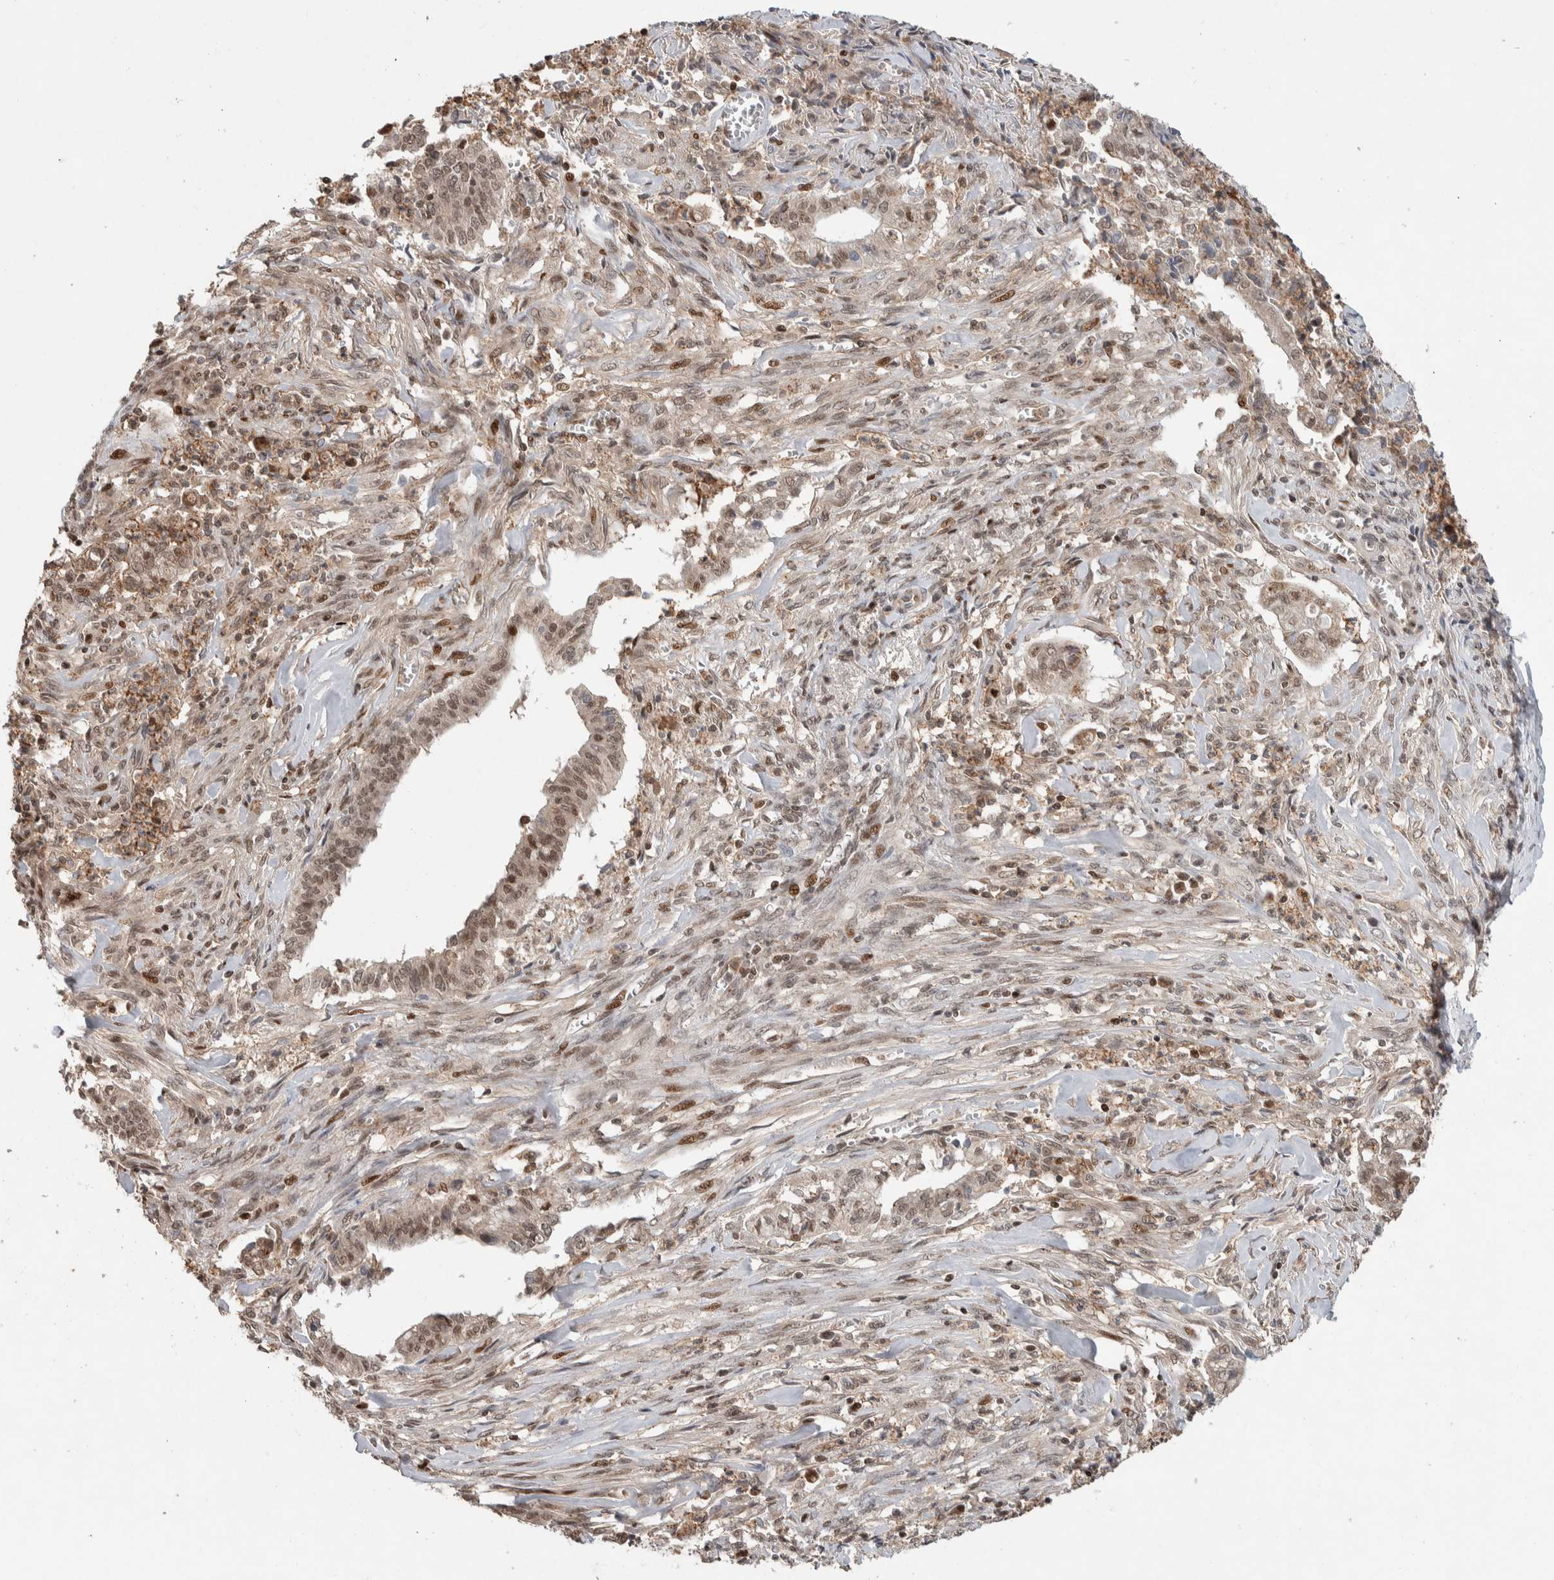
{"staining": {"intensity": "weak", "quantity": ">75%", "location": "nuclear"}, "tissue": "cervical cancer", "cell_type": "Tumor cells", "image_type": "cancer", "snomed": [{"axis": "morphology", "description": "Adenocarcinoma, NOS"}, {"axis": "topography", "description": "Cervix"}], "caption": "This histopathology image exhibits cervical adenocarcinoma stained with immunohistochemistry to label a protein in brown. The nuclear of tumor cells show weak positivity for the protein. Nuclei are counter-stained blue.", "gene": "ZNF521", "patient": {"sex": "female", "age": 44}}